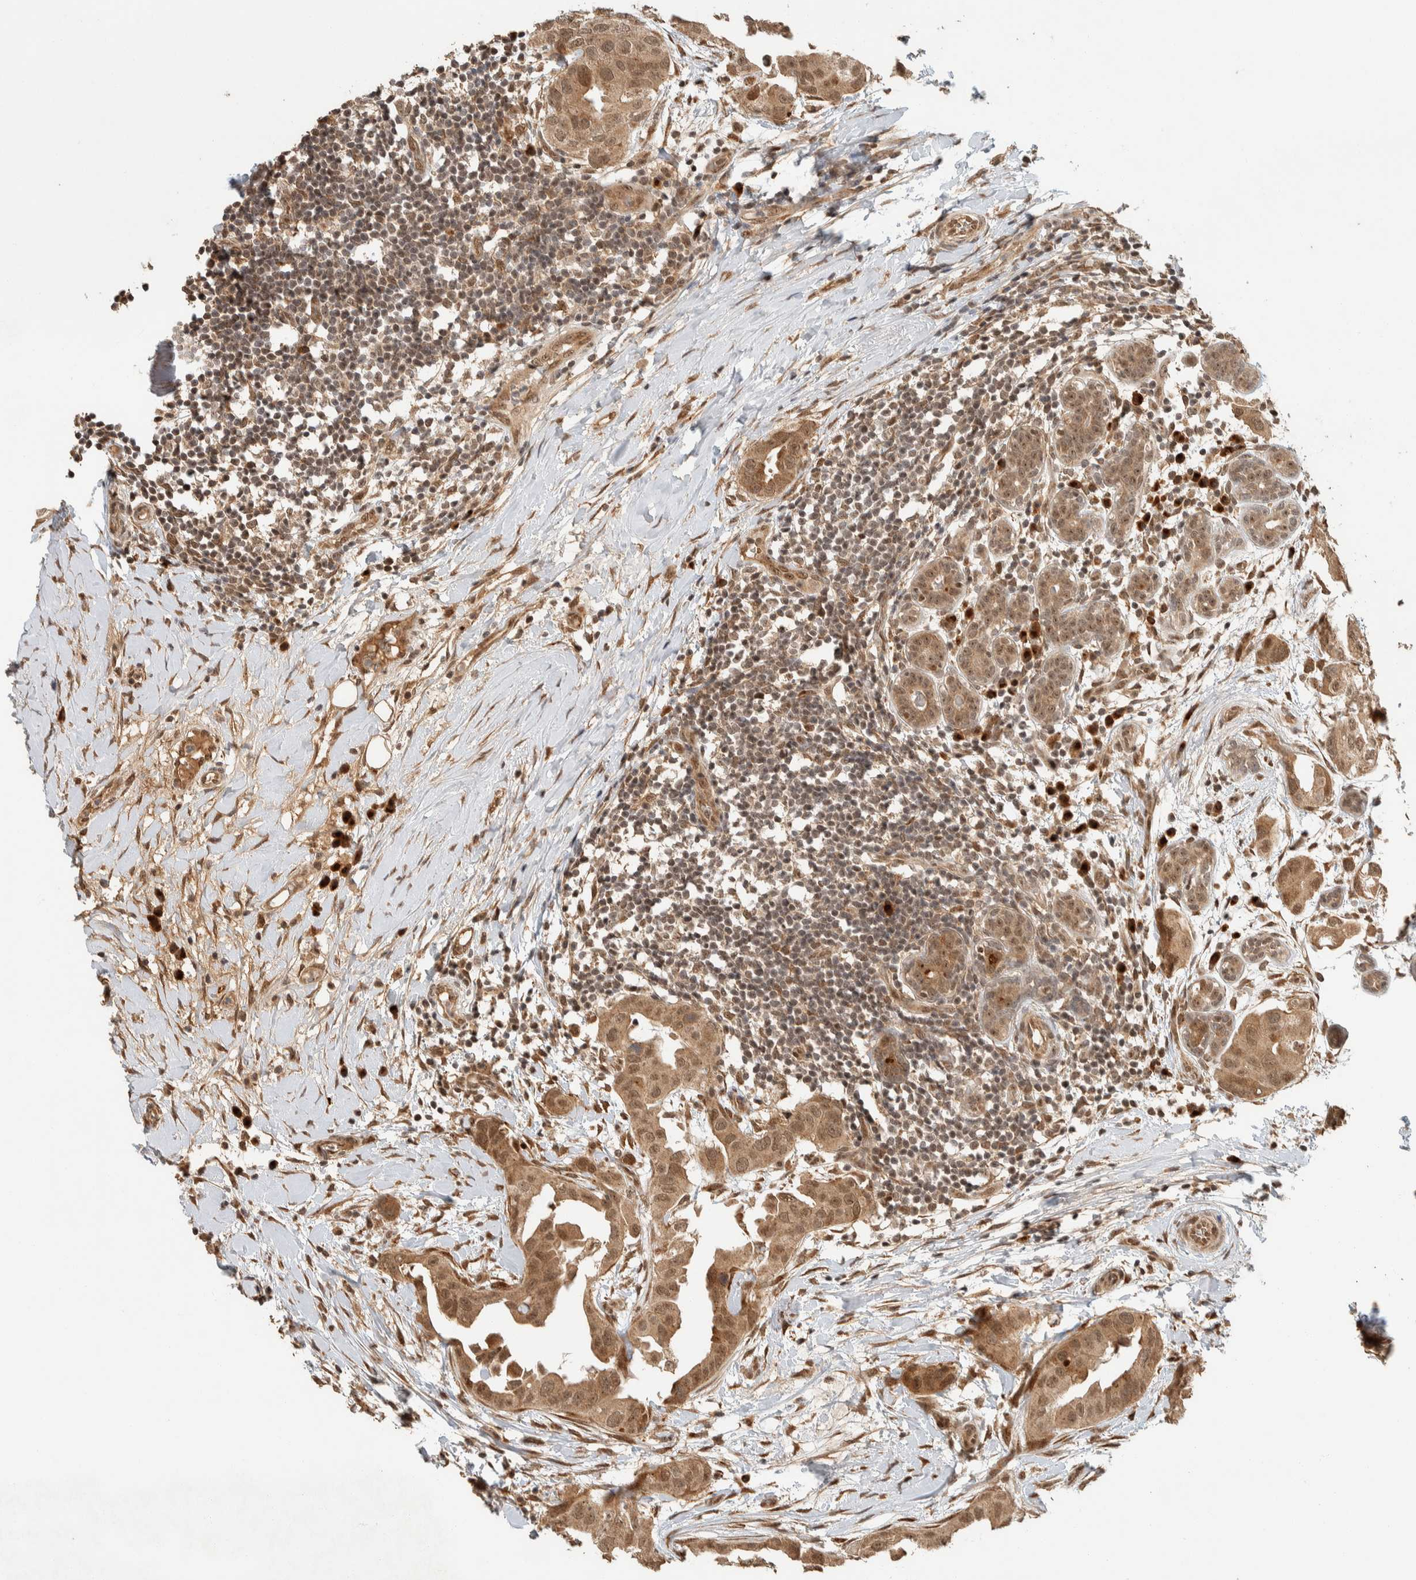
{"staining": {"intensity": "moderate", "quantity": ">75%", "location": "cytoplasmic/membranous,nuclear"}, "tissue": "breast cancer", "cell_type": "Tumor cells", "image_type": "cancer", "snomed": [{"axis": "morphology", "description": "Duct carcinoma"}, {"axis": "topography", "description": "Breast"}], "caption": "Approximately >75% of tumor cells in human intraductal carcinoma (breast) display moderate cytoplasmic/membranous and nuclear protein expression as visualized by brown immunohistochemical staining.", "gene": "ZBTB2", "patient": {"sex": "female", "age": 40}}